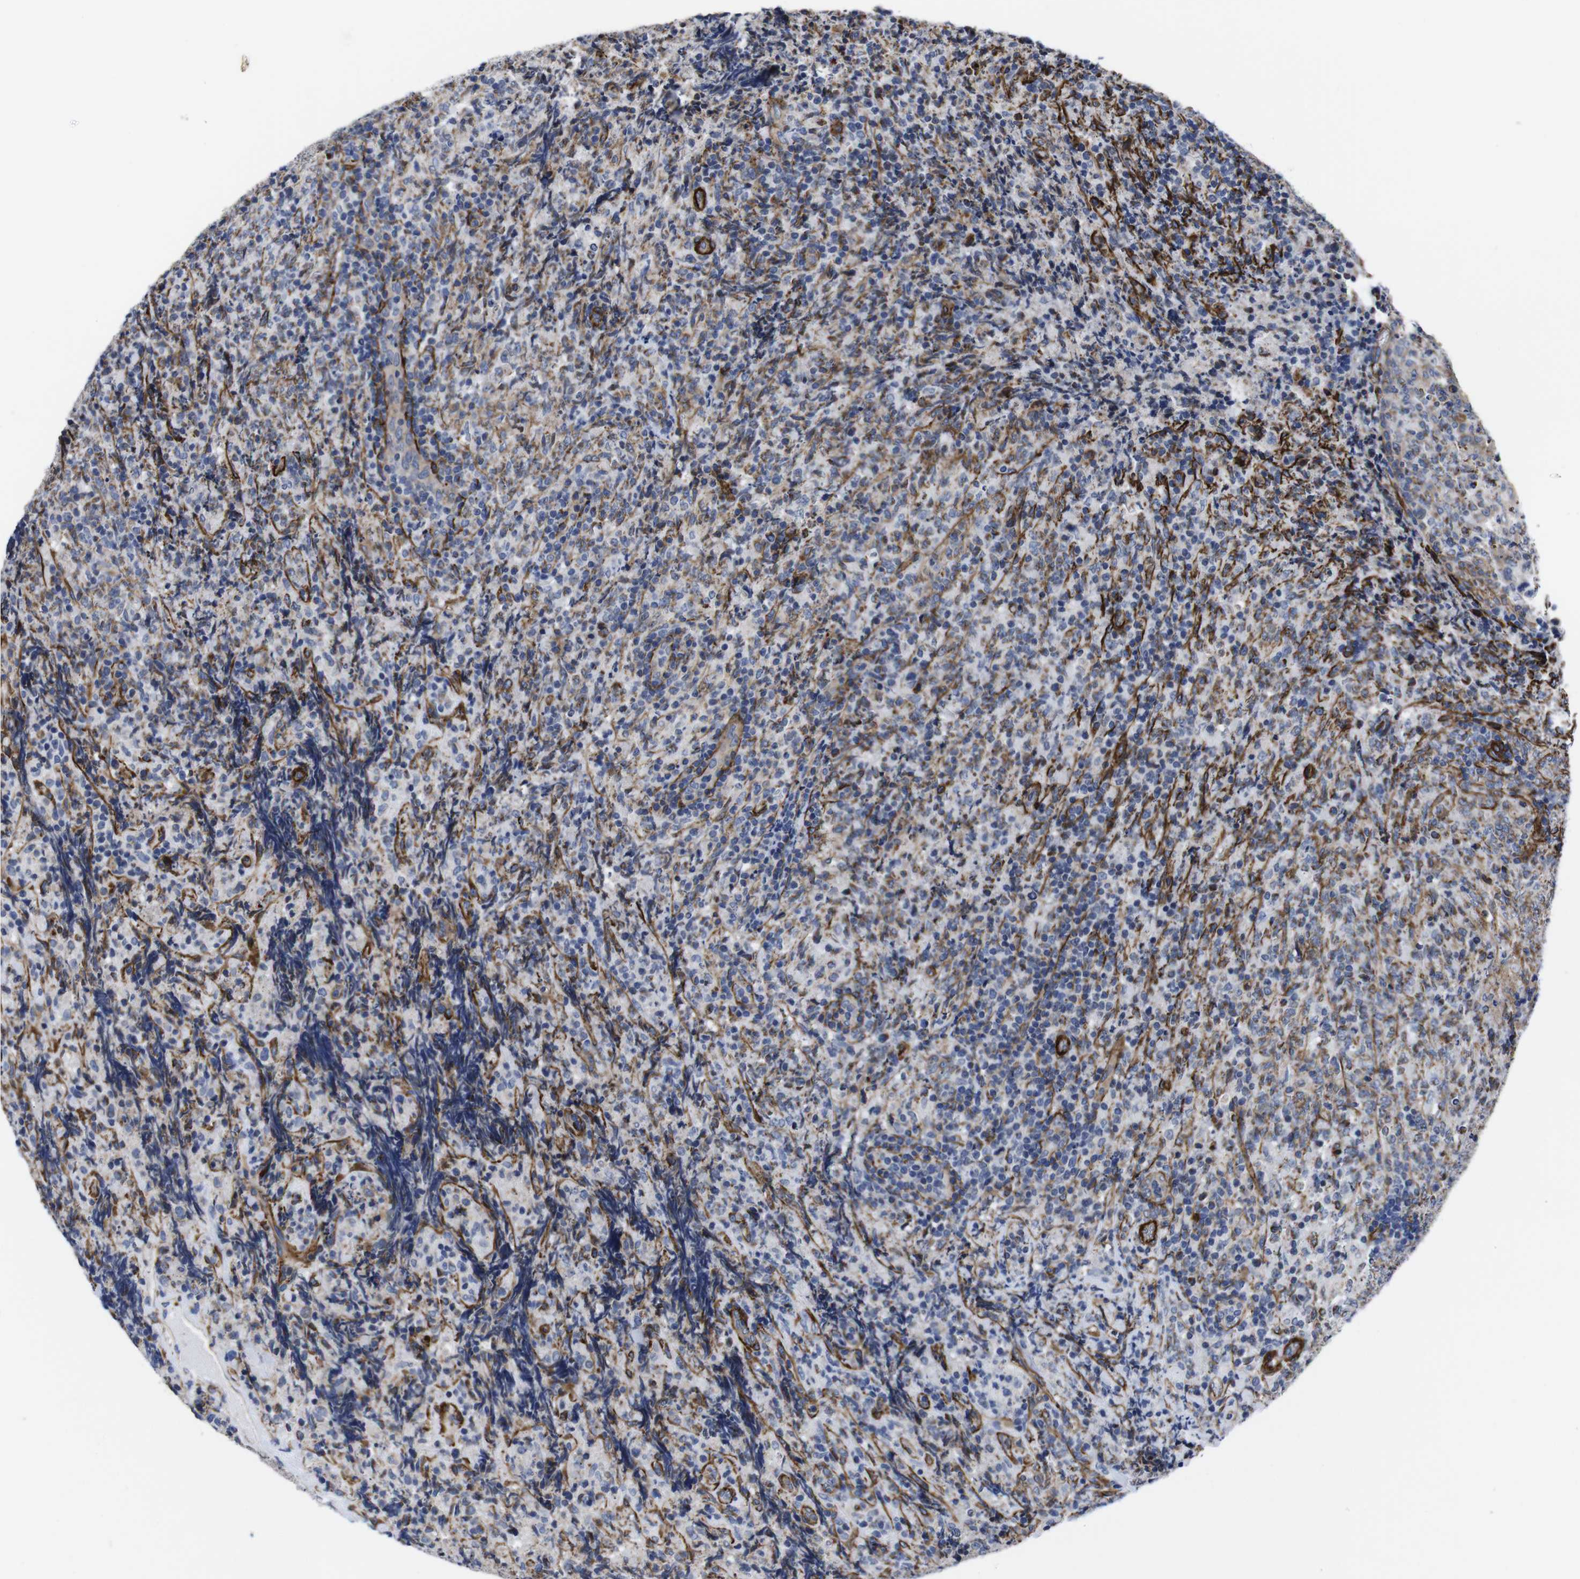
{"staining": {"intensity": "moderate", "quantity": "<25%", "location": "cytoplasmic/membranous"}, "tissue": "lymphoma", "cell_type": "Tumor cells", "image_type": "cancer", "snomed": [{"axis": "morphology", "description": "Malignant lymphoma, non-Hodgkin's type, High grade"}, {"axis": "topography", "description": "Tonsil"}], "caption": "Human lymphoma stained for a protein (brown) exhibits moderate cytoplasmic/membranous positive expression in about <25% of tumor cells.", "gene": "WNT10A", "patient": {"sex": "female", "age": 36}}